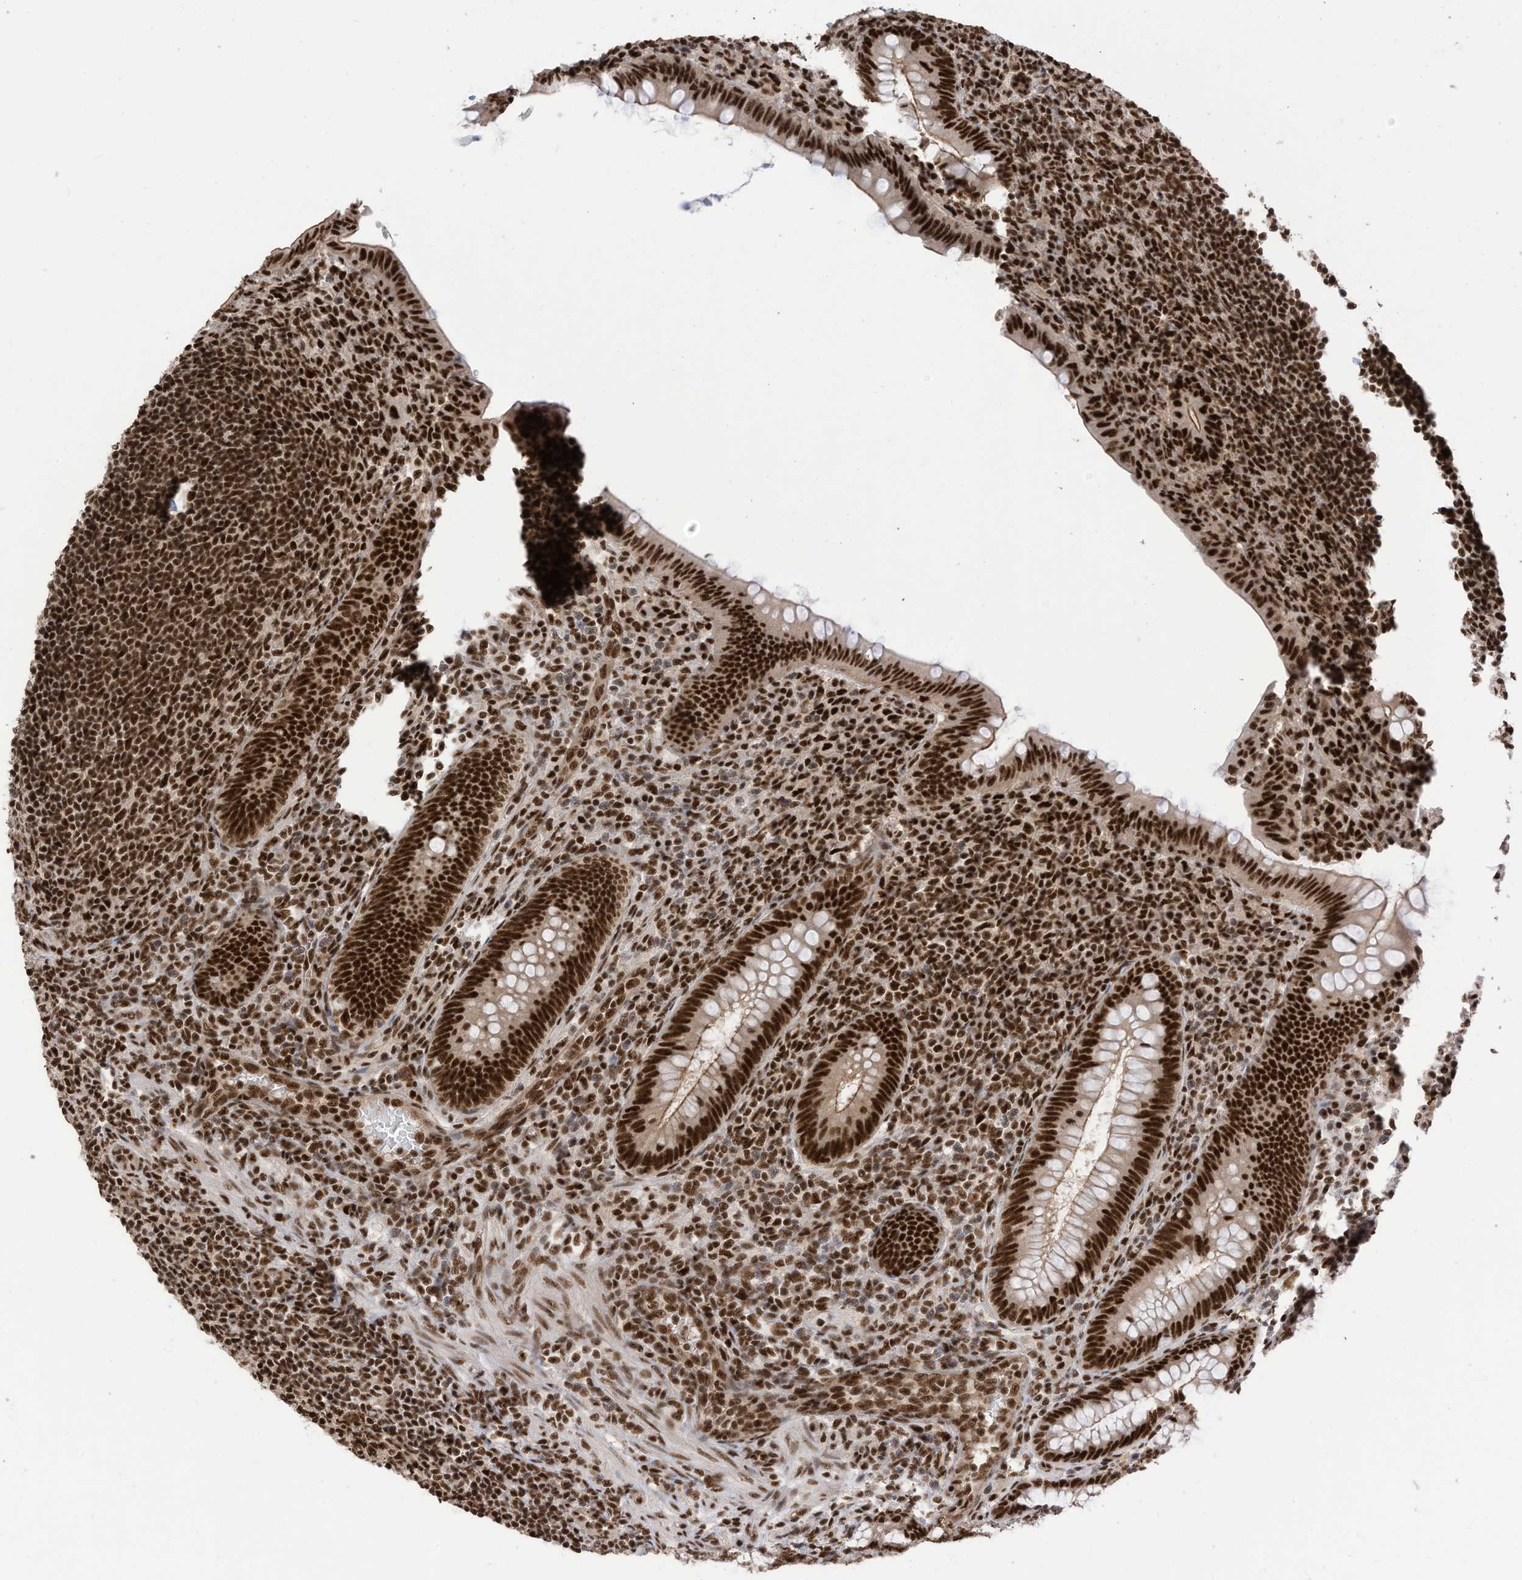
{"staining": {"intensity": "strong", "quantity": ">75%", "location": "nuclear"}, "tissue": "appendix", "cell_type": "Glandular cells", "image_type": "normal", "snomed": [{"axis": "morphology", "description": "Normal tissue, NOS"}, {"axis": "topography", "description": "Appendix"}], "caption": "DAB immunohistochemical staining of benign appendix exhibits strong nuclear protein positivity in about >75% of glandular cells. (DAB (3,3'-diaminobenzidine) IHC with brightfield microscopy, high magnification).", "gene": "SF3A3", "patient": {"sex": "male", "age": 14}}